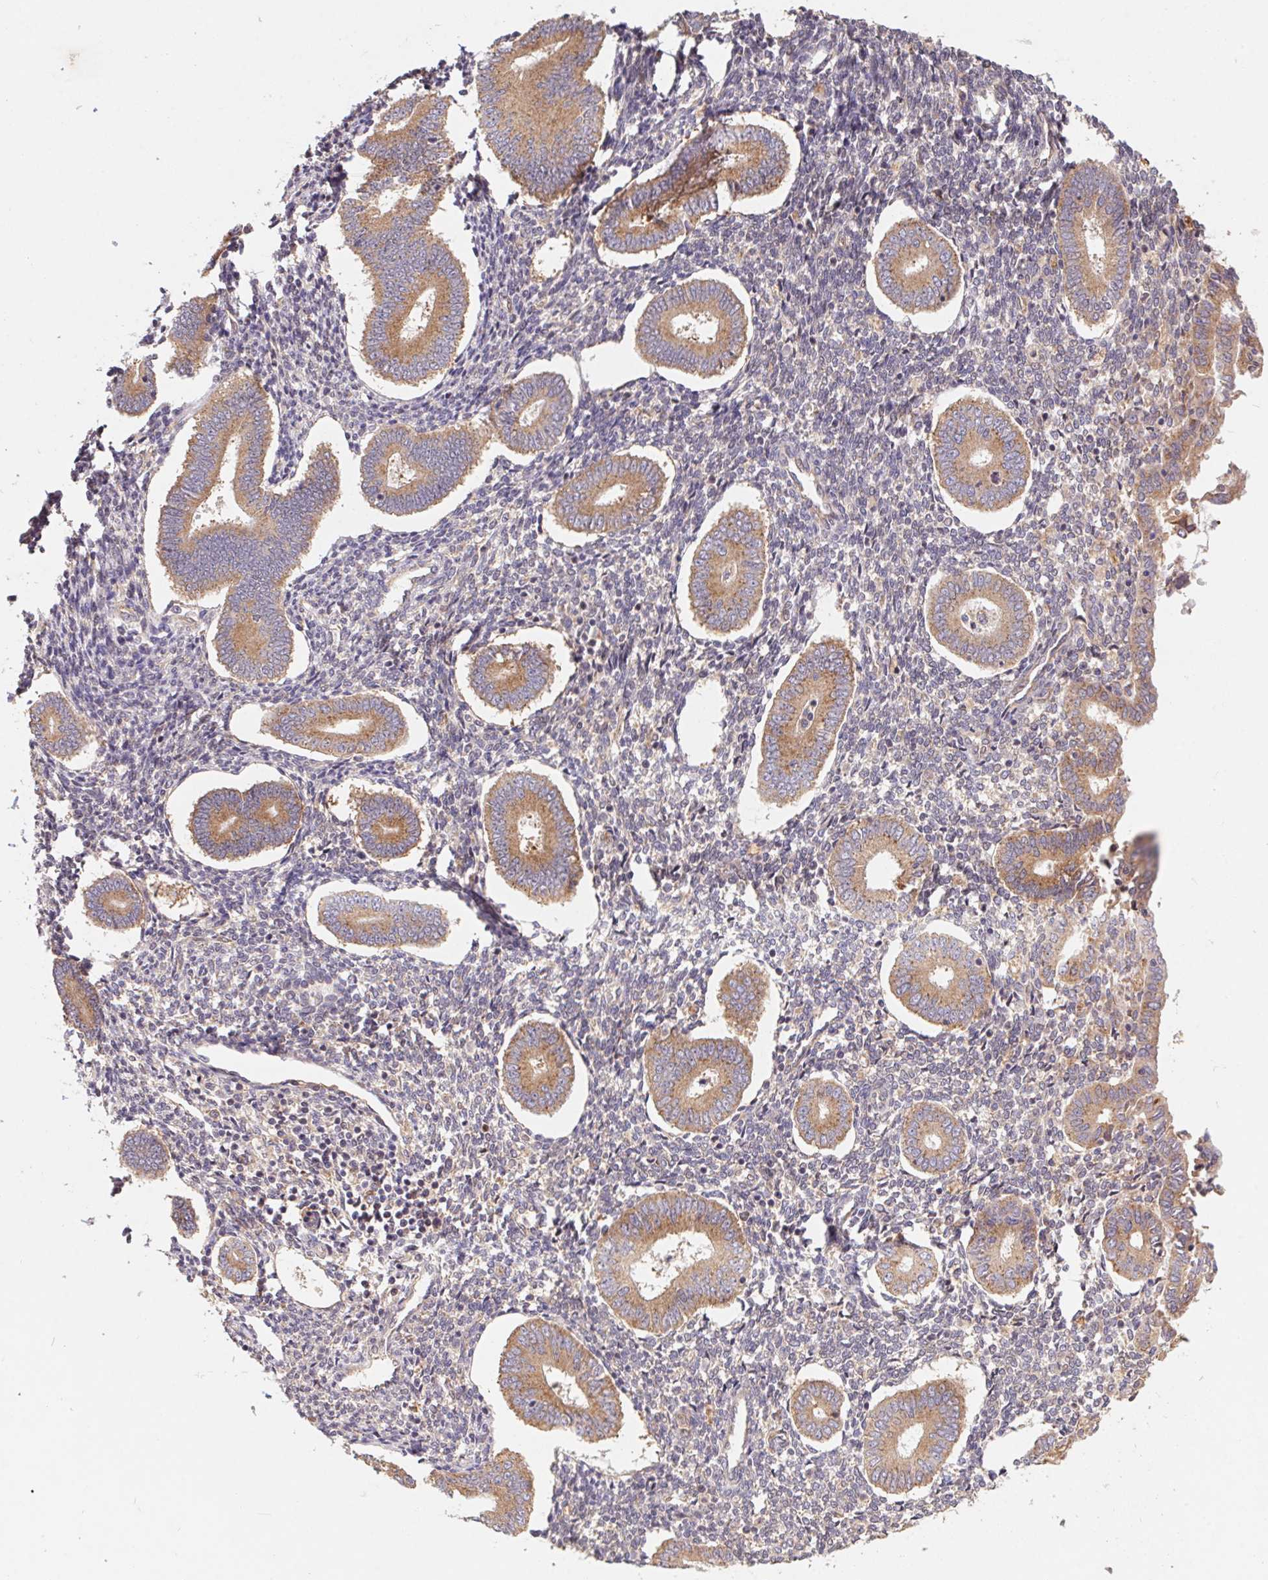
{"staining": {"intensity": "weak", "quantity": "<25%", "location": "cytoplasmic/membranous"}, "tissue": "endometrium", "cell_type": "Cells in endometrial stroma", "image_type": "normal", "snomed": [{"axis": "morphology", "description": "Normal tissue, NOS"}, {"axis": "topography", "description": "Endometrium"}], "caption": "The photomicrograph exhibits no staining of cells in endometrial stroma in benign endometrium.", "gene": "RPL27A", "patient": {"sex": "female", "age": 40}}